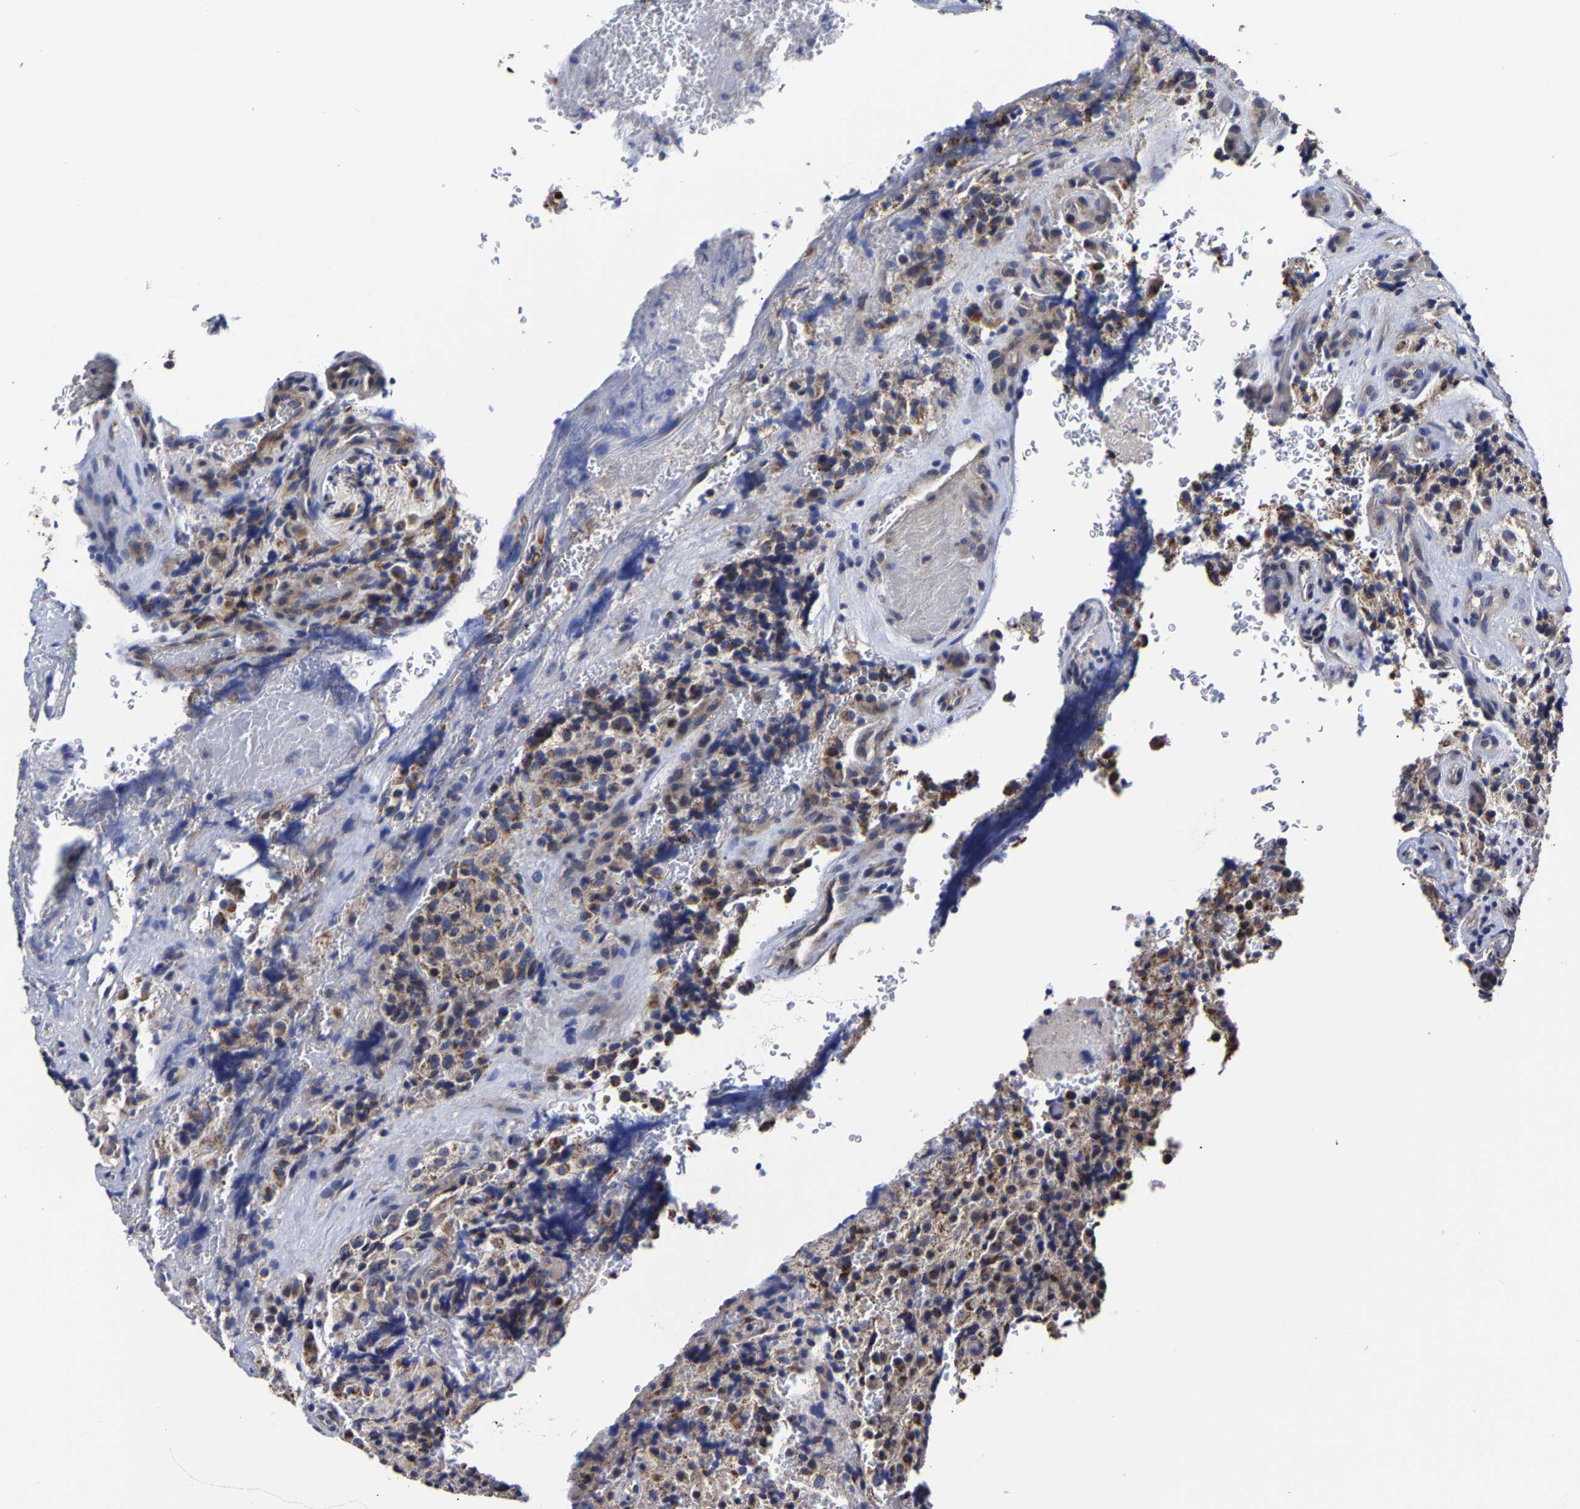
{"staining": {"intensity": "weak", "quantity": ">75%", "location": "cytoplasmic/membranous"}, "tissue": "glioma", "cell_type": "Tumor cells", "image_type": "cancer", "snomed": [{"axis": "morphology", "description": "Glioma, malignant, High grade"}, {"axis": "topography", "description": "Brain"}], "caption": "Glioma stained for a protein exhibits weak cytoplasmic/membranous positivity in tumor cells. Ihc stains the protein of interest in brown and the nuclei are stained blue.", "gene": "AASS", "patient": {"sex": "male", "age": 71}}